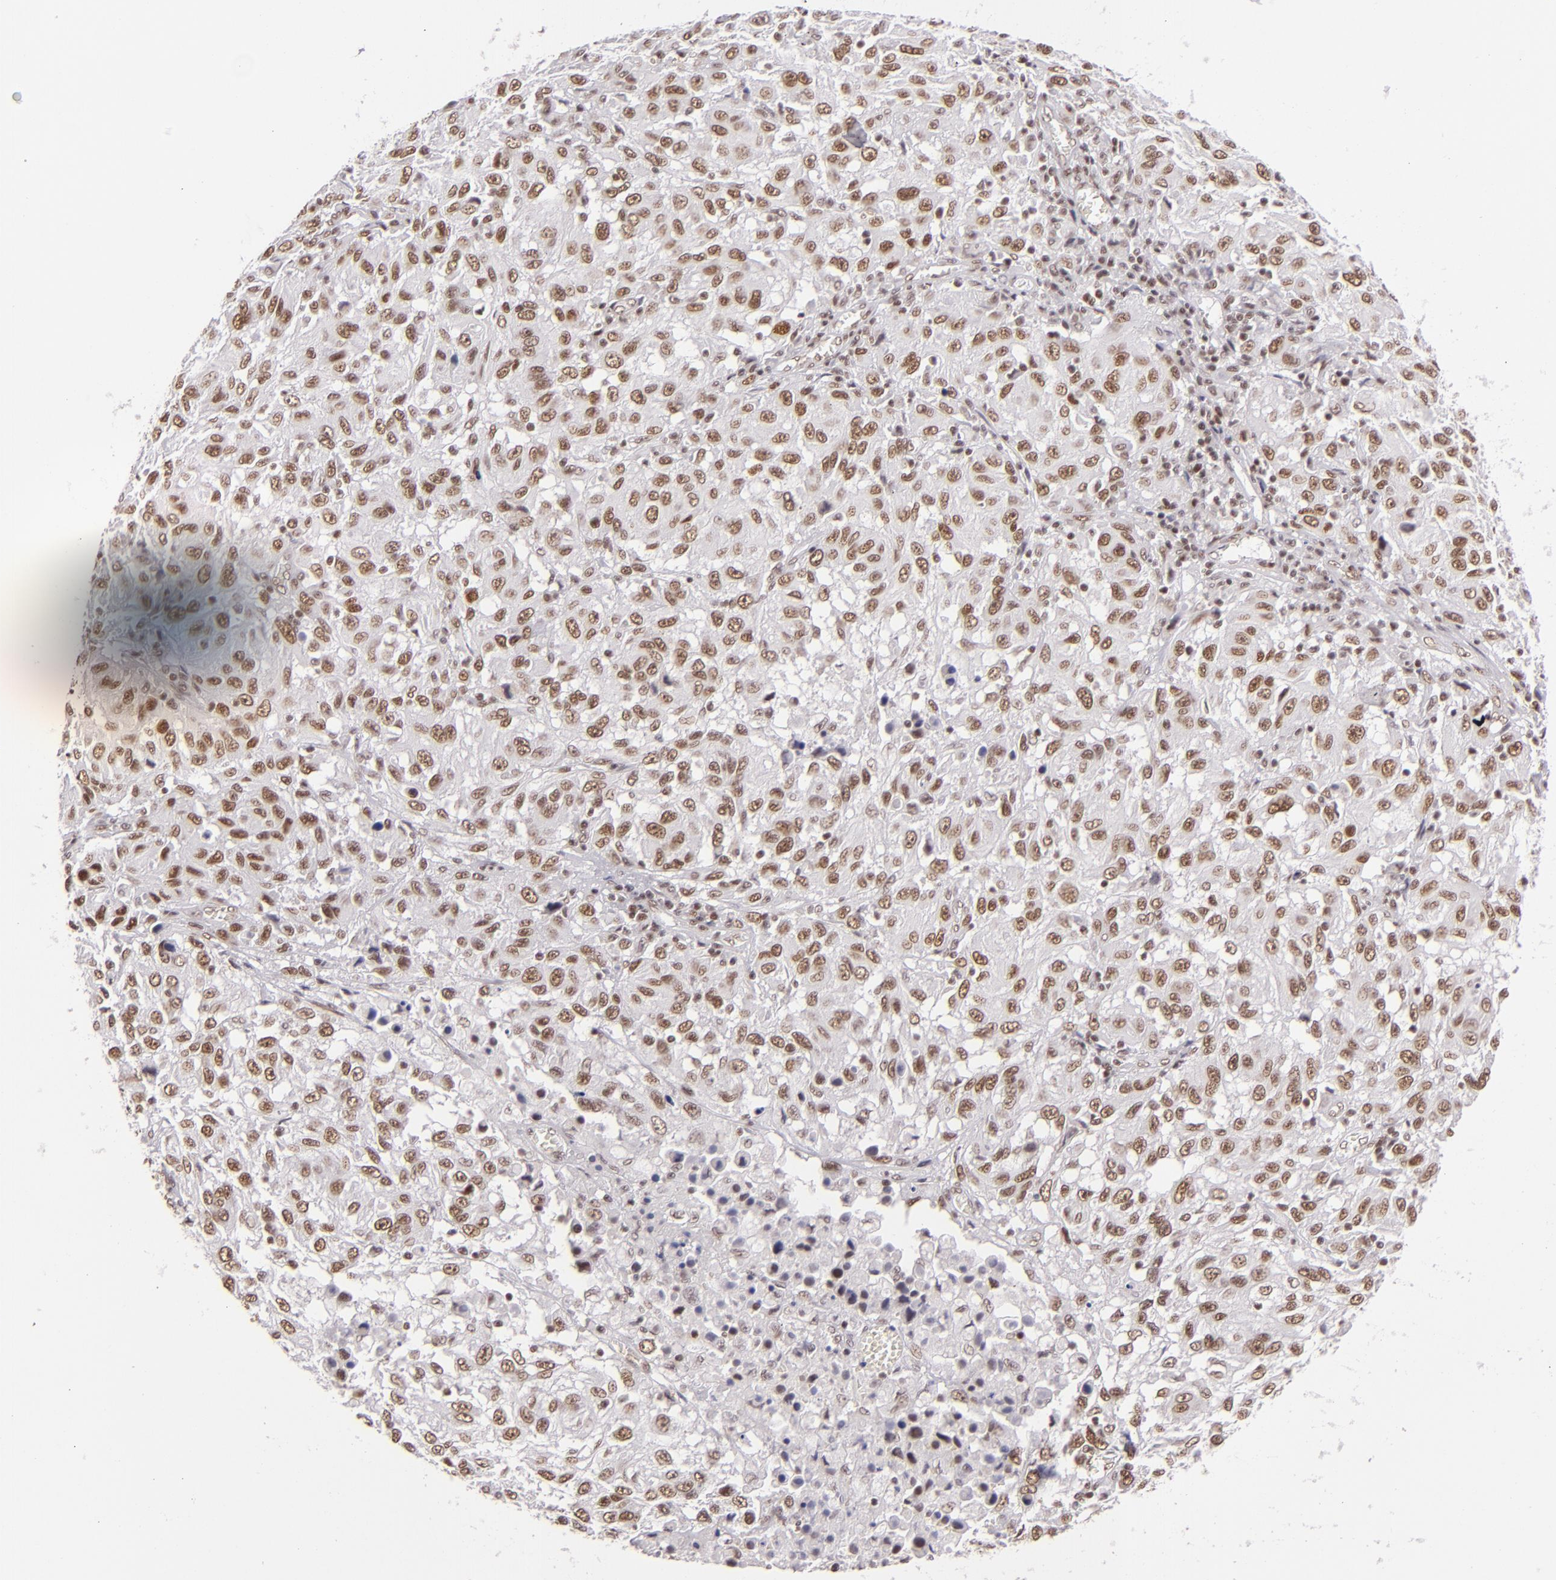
{"staining": {"intensity": "moderate", "quantity": ">75%", "location": "nuclear"}, "tissue": "melanoma", "cell_type": "Tumor cells", "image_type": "cancer", "snomed": [{"axis": "morphology", "description": "Malignant melanoma, NOS"}, {"axis": "topography", "description": "Skin"}], "caption": "A photomicrograph of human malignant melanoma stained for a protein shows moderate nuclear brown staining in tumor cells. The protein of interest is shown in brown color, while the nuclei are stained blue.", "gene": "BRD8", "patient": {"sex": "female", "age": 77}}